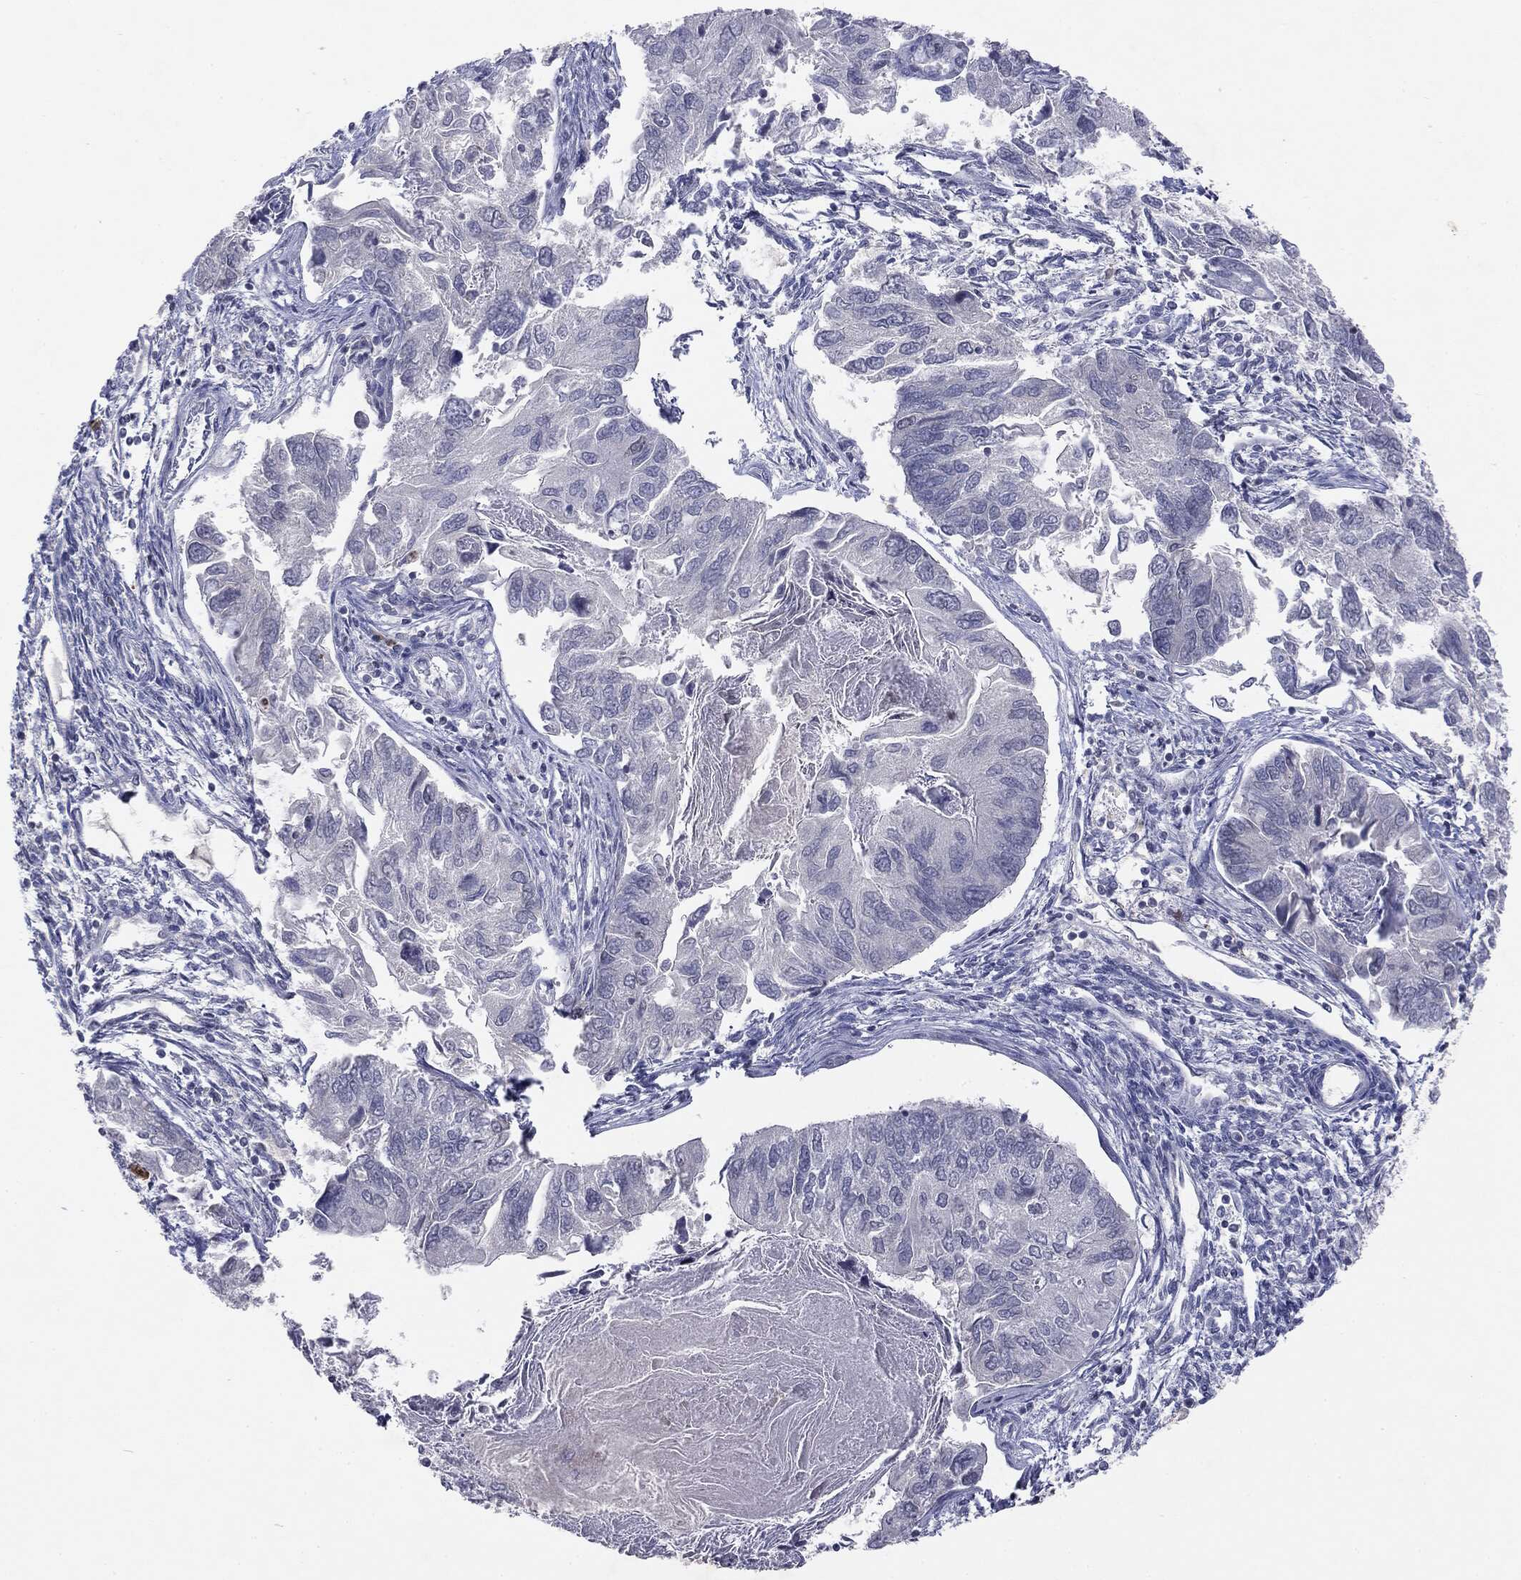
{"staining": {"intensity": "negative", "quantity": "none", "location": "none"}, "tissue": "endometrial cancer", "cell_type": "Tumor cells", "image_type": "cancer", "snomed": [{"axis": "morphology", "description": "Carcinoma, NOS"}, {"axis": "topography", "description": "Uterus"}], "caption": "IHC micrograph of neoplastic tissue: human endometrial carcinoma stained with DAB (3,3'-diaminobenzidine) displays no significant protein positivity in tumor cells. (Stains: DAB (3,3'-diaminobenzidine) immunohistochemistry (IHC) with hematoxylin counter stain, Microscopy: brightfield microscopy at high magnification).", "gene": "KIF2C", "patient": {"sex": "female", "age": 76}}